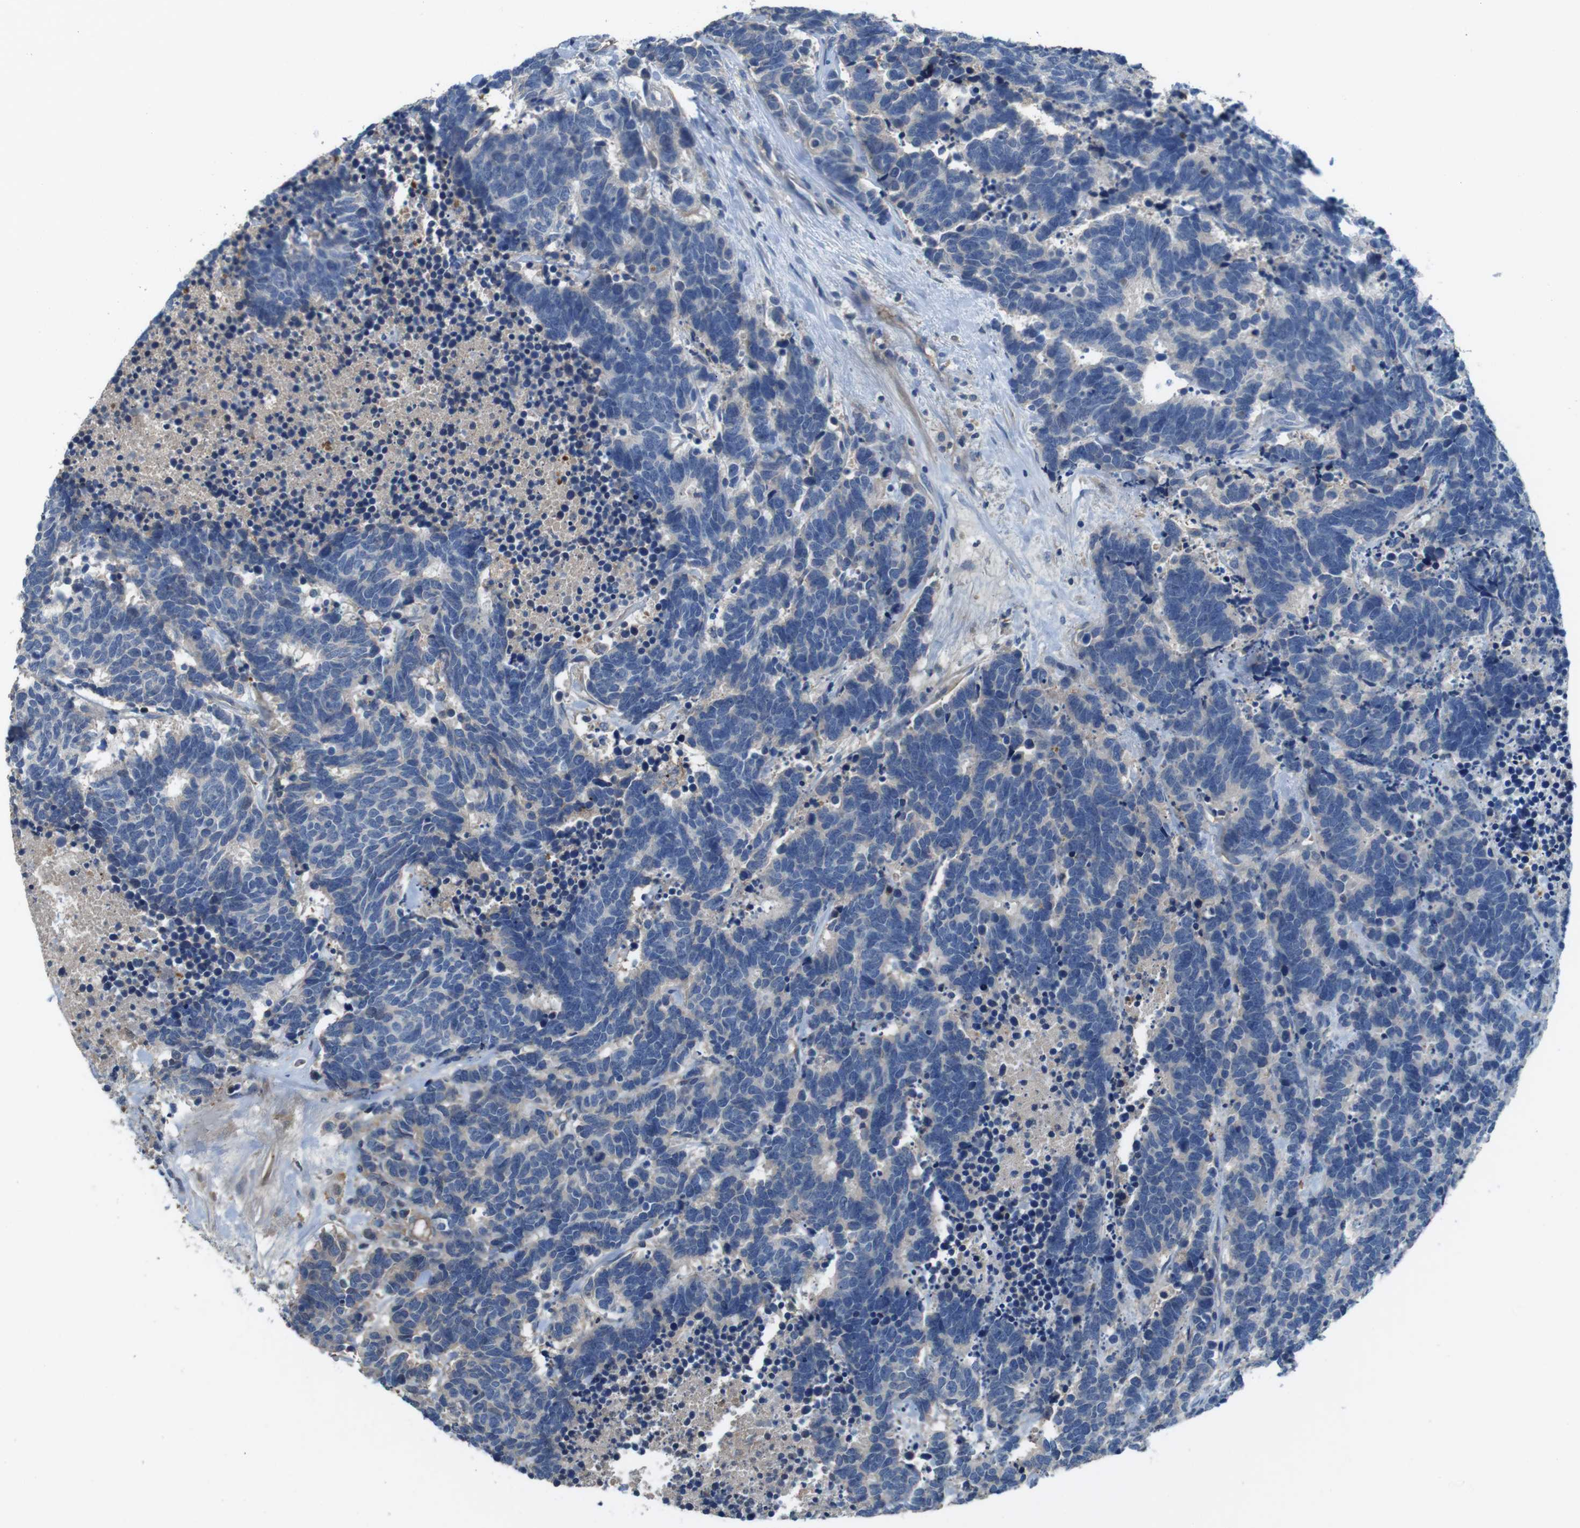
{"staining": {"intensity": "negative", "quantity": "none", "location": "none"}, "tissue": "carcinoid", "cell_type": "Tumor cells", "image_type": "cancer", "snomed": [{"axis": "morphology", "description": "Carcinoma, NOS"}, {"axis": "morphology", "description": "Carcinoid, malignant, NOS"}, {"axis": "topography", "description": "Urinary bladder"}], "caption": "Immunohistochemical staining of human malignant carcinoid shows no significant expression in tumor cells. (DAB immunohistochemistry with hematoxylin counter stain).", "gene": "TMPRSS15", "patient": {"sex": "male", "age": 57}}